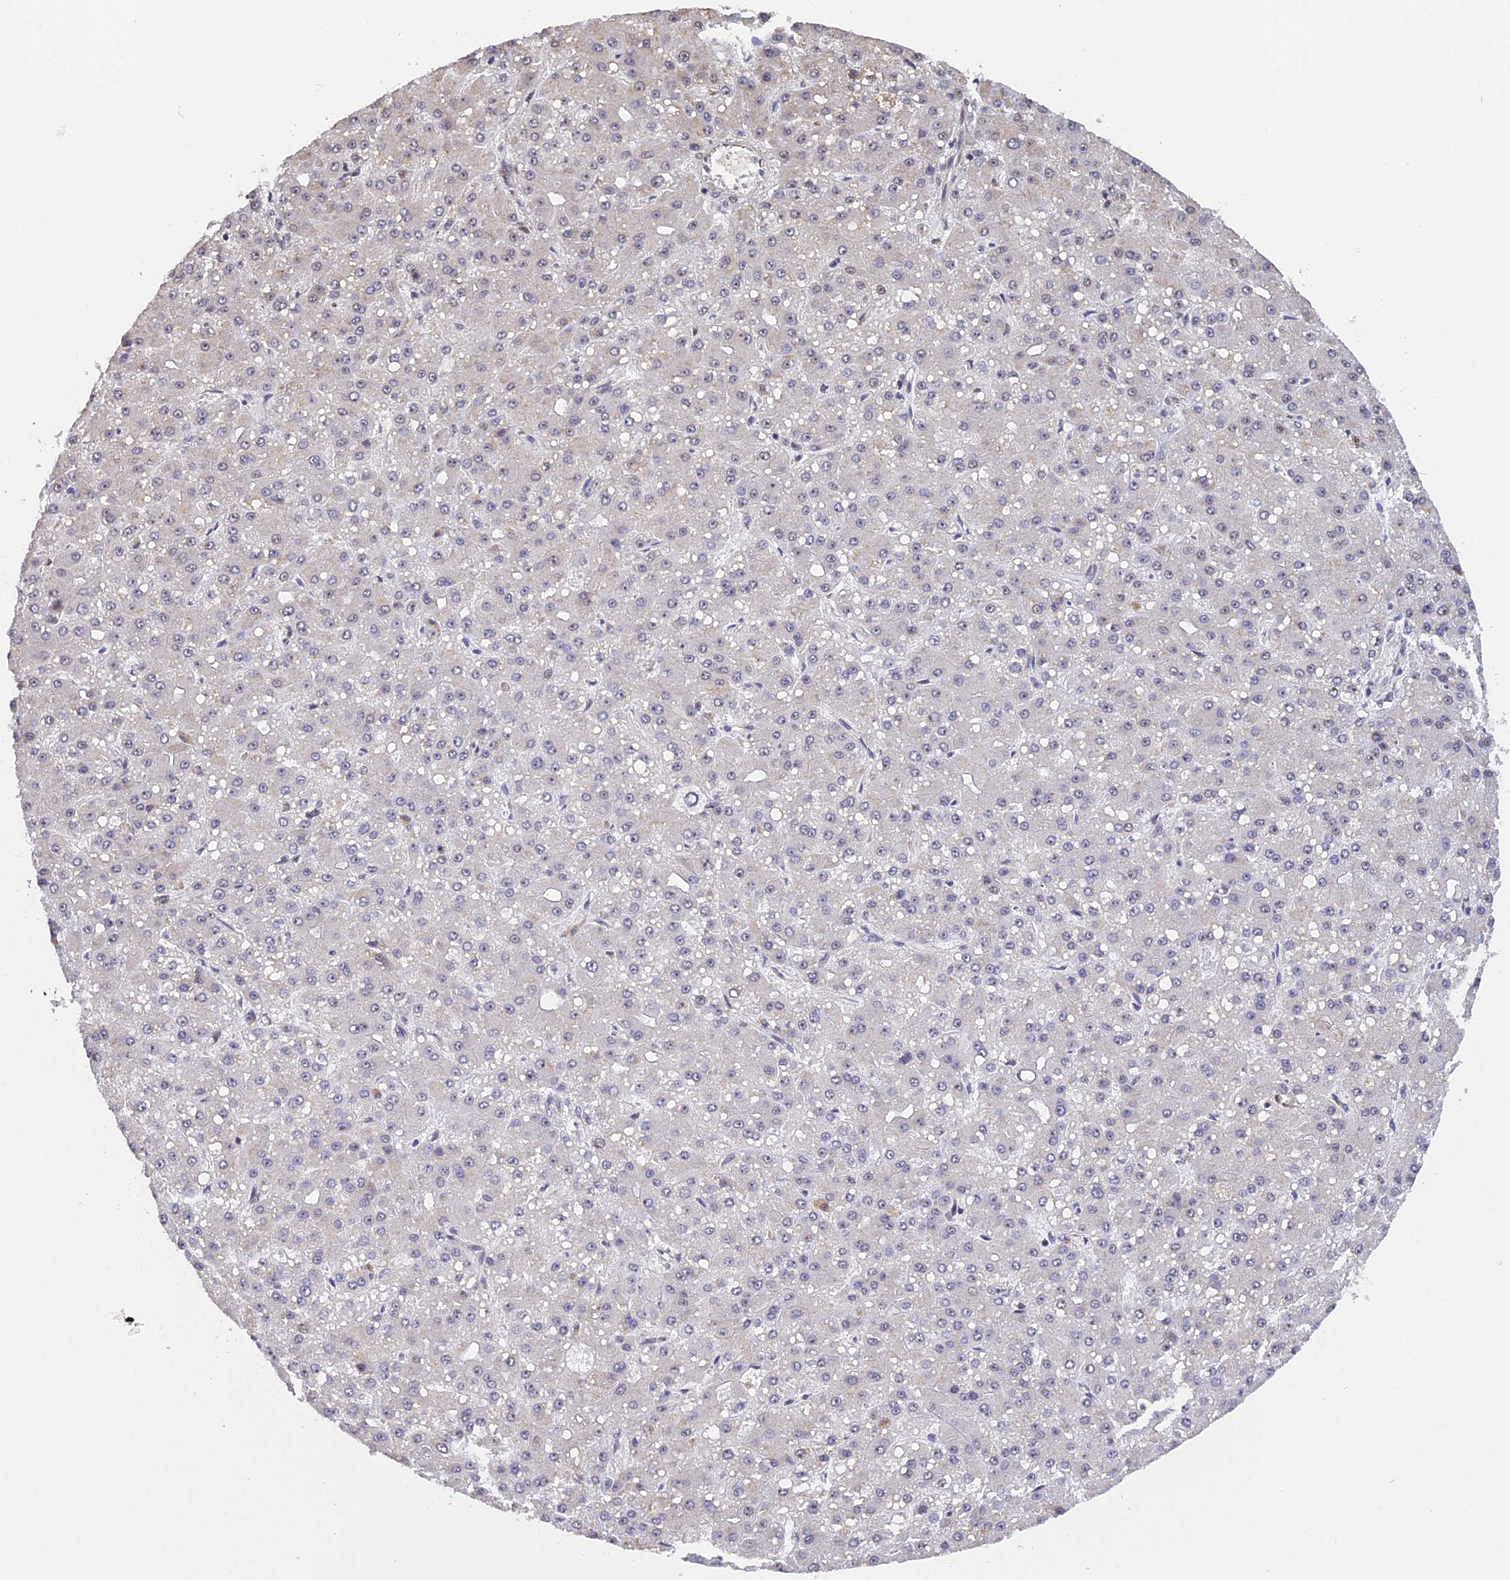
{"staining": {"intensity": "negative", "quantity": "none", "location": "none"}, "tissue": "liver cancer", "cell_type": "Tumor cells", "image_type": "cancer", "snomed": [{"axis": "morphology", "description": "Carcinoma, Hepatocellular, NOS"}, {"axis": "topography", "description": "Liver"}], "caption": "Liver cancer (hepatocellular carcinoma) was stained to show a protein in brown. There is no significant expression in tumor cells.", "gene": "MGA", "patient": {"sex": "male", "age": 67}}